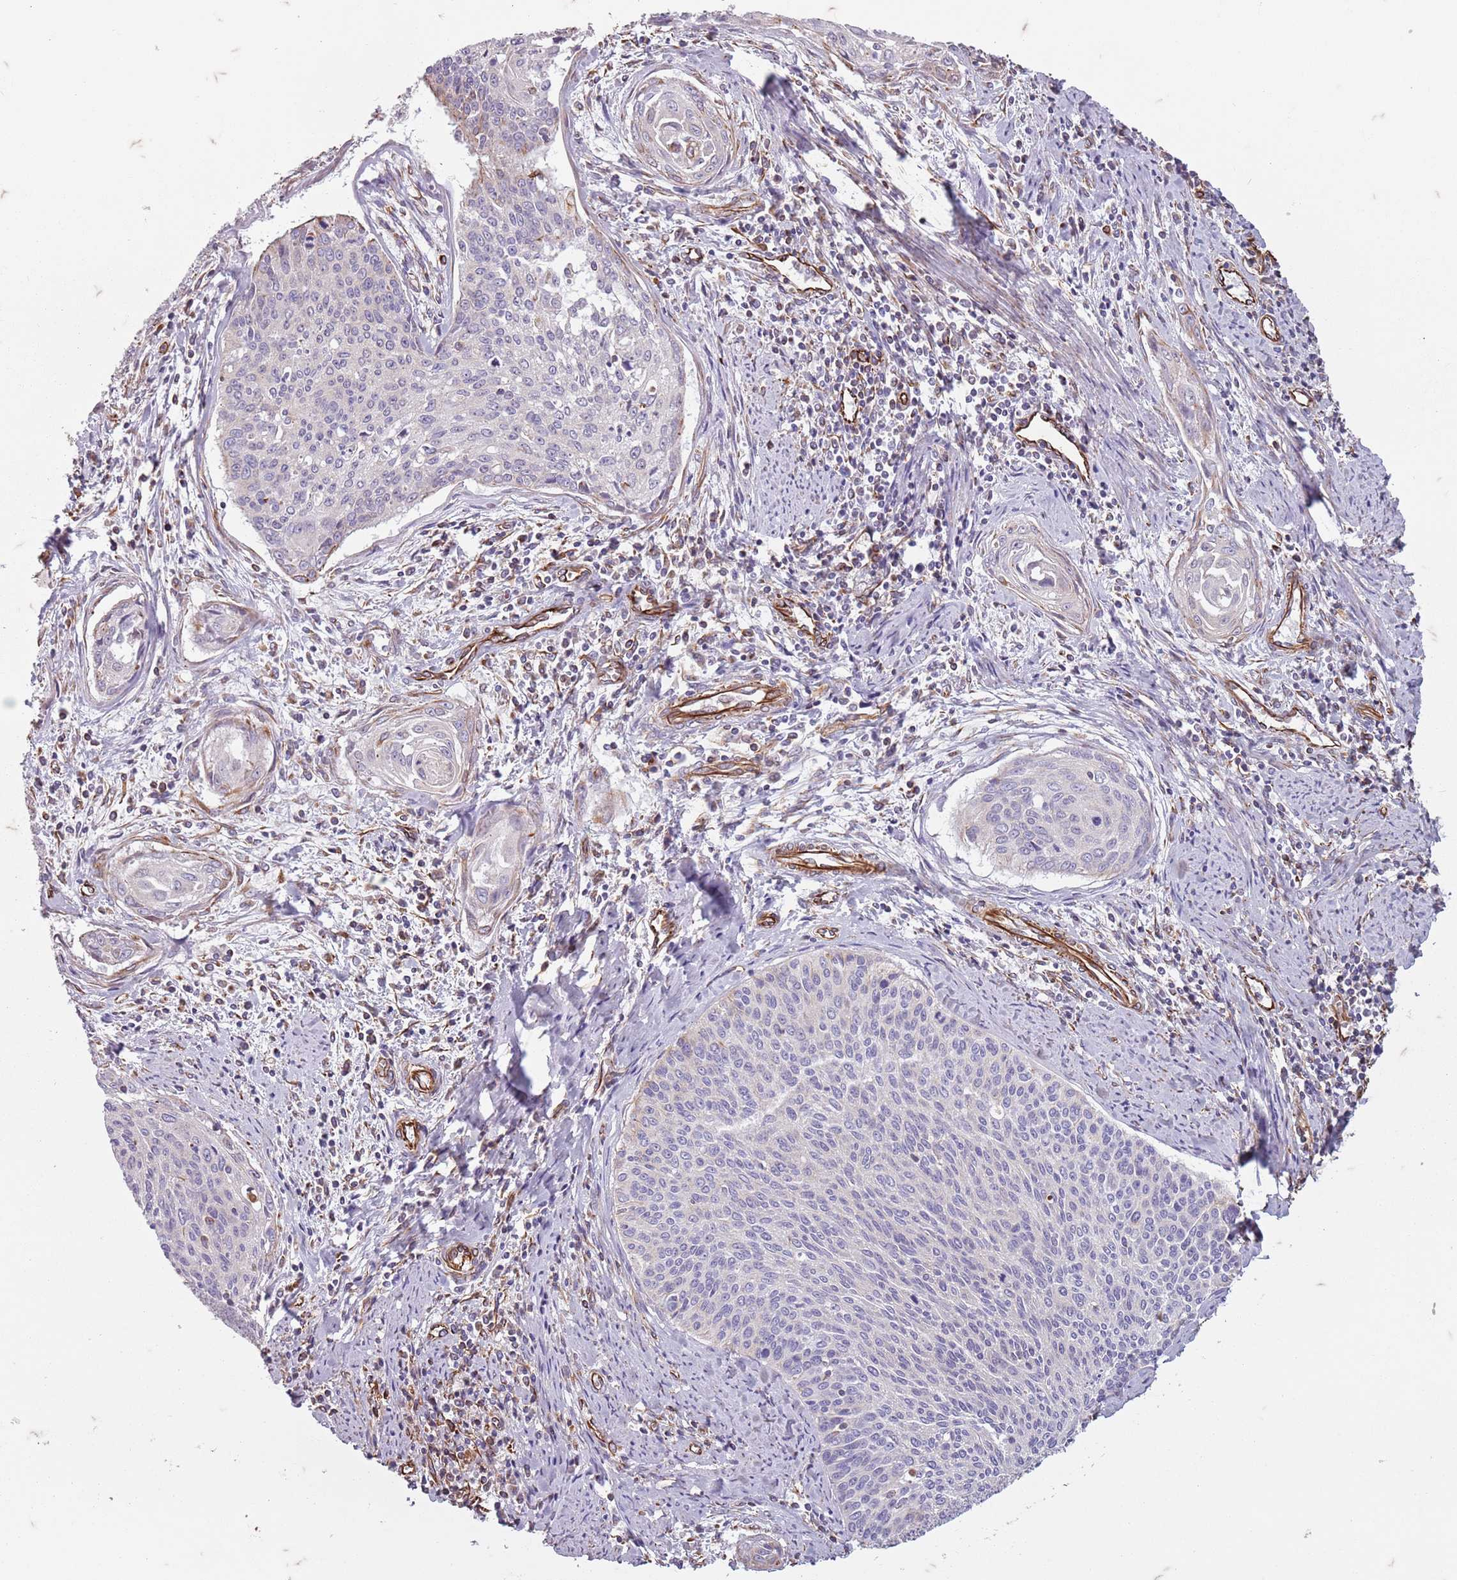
{"staining": {"intensity": "negative", "quantity": "none", "location": "none"}, "tissue": "cervical cancer", "cell_type": "Tumor cells", "image_type": "cancer", "snomed": [{"axis": "morphology", "description": "Squamous cell carcinoma, NOS"}, {"axis": "topography", "description": "Cervix"}], "caption": "A histopathology image of human cervical cancer is negative for staining in tumor cells.", "gene": "TAS2R38", "patient": {"sex": "female", "age": 55}}